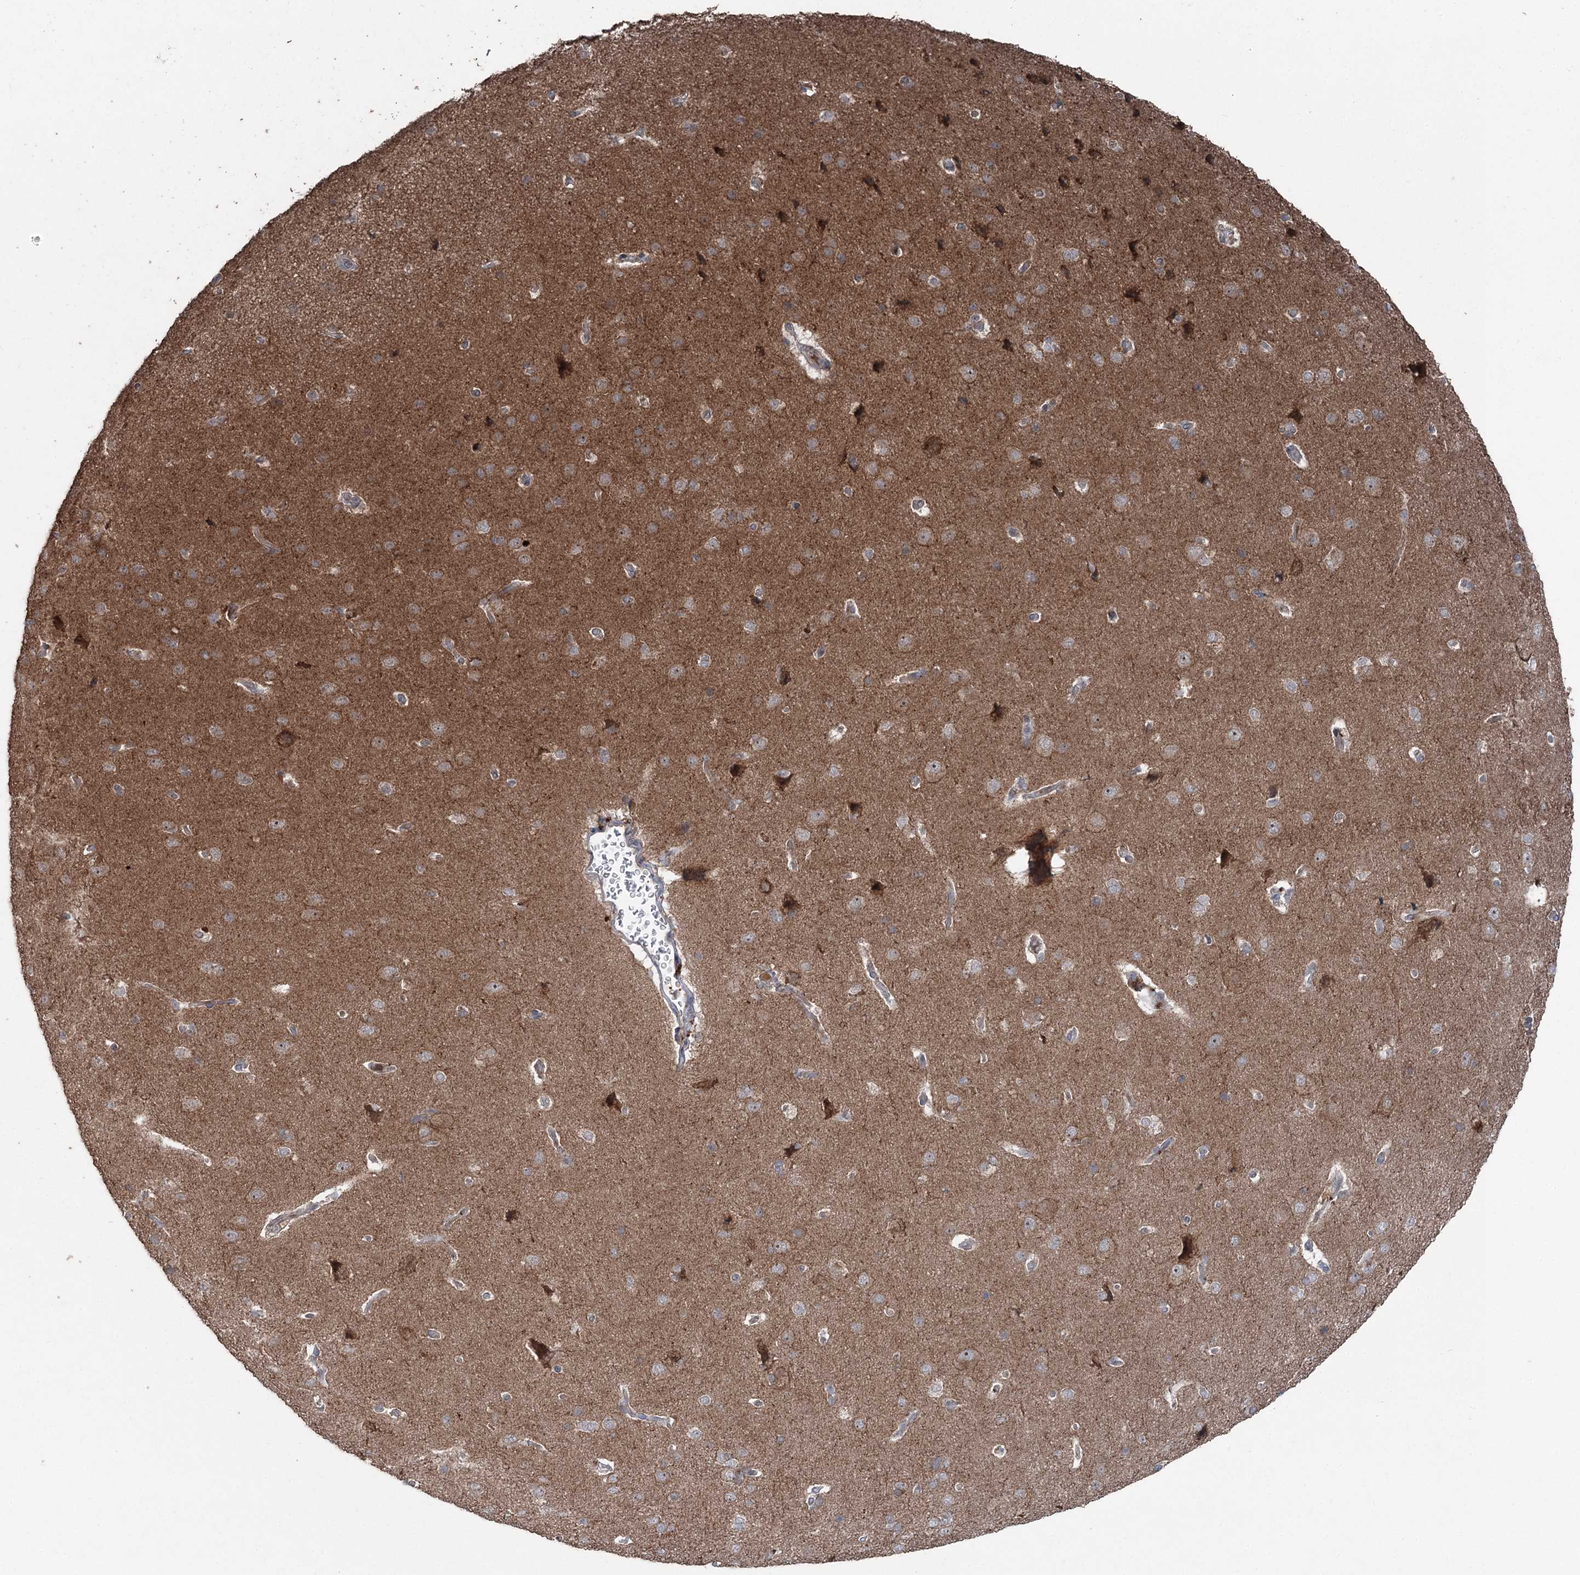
{"staining": {"intensity": "weak", "quantity": "25%-75%", "location": "cytoplasmic/membranous"}, "tissue": "cerebral cortex", "cell_type": "Endothelial cells", "image_type": "normal", "snomed": [{"axis": "morphology", "description": "Normal tissue, NOS"}, {"axis": "topography", "description": "Cerebral cortex"}], "caption": "Protein staining of normal cerebral cortex demonstrates weak cytoplasmic/membranous positivity in approximately 25%-75% of endothelial cells.", "gene": "MAPK8IP2", "patient": {"sex": "male", "age": 62}}